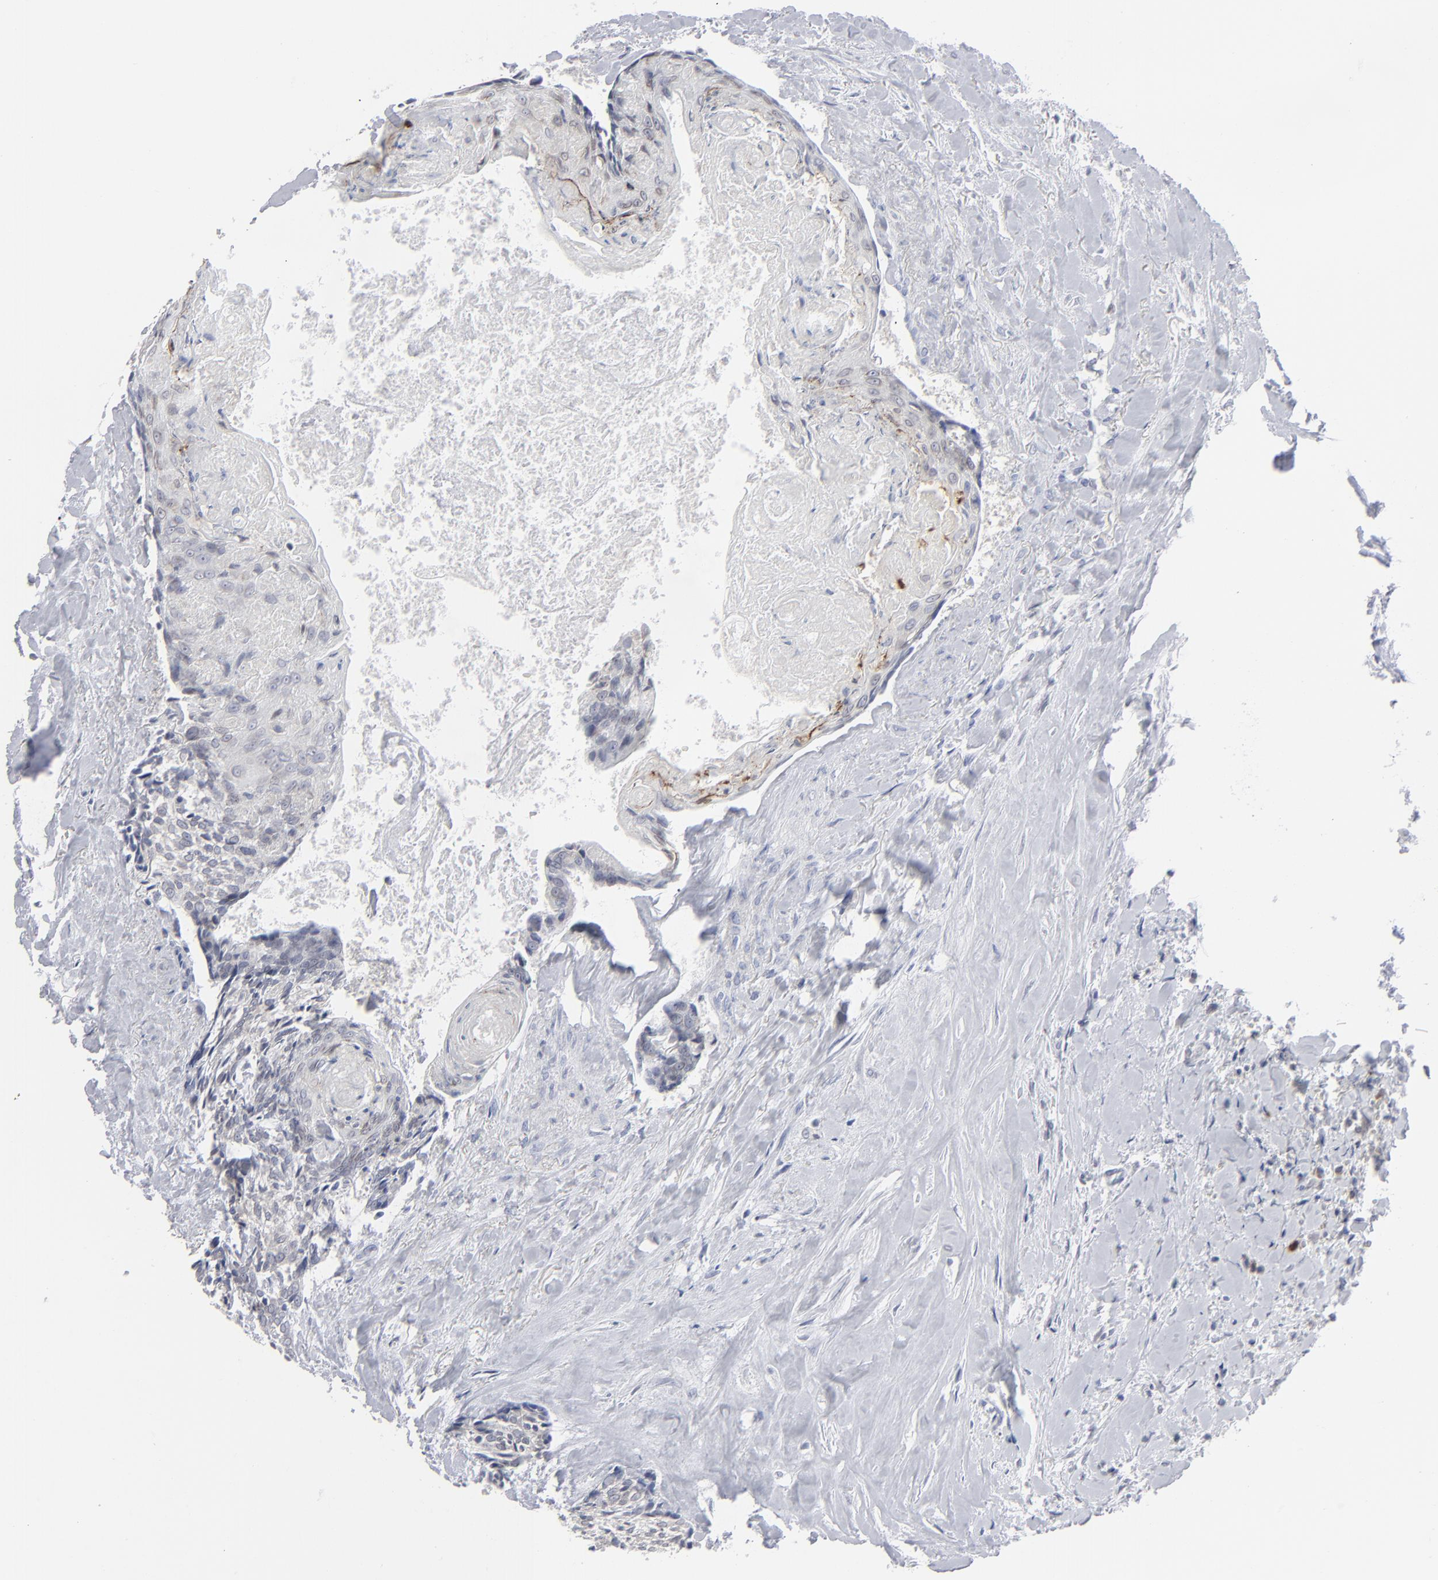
{"staining": {"intensity": "negative", "quantity": "none", "location": "none"}, "tissue": "head and neck cancer", "cell_type": "Tumor cells", "image_type": "cancer", "snomed": [{"axis": "morphology", "description": "Squamous cell carcinoma, NOS"}, {"axis": "topography", "description": "Salivary gland"}, {"axis": "topography", "description": "Head-Neck"}], "caption": "Immunohistochemistry of head and neck cancer reveals no positivity in tumor cells.", "gene": "NUP88", "patient": {"sex": "male", "age": 70}}